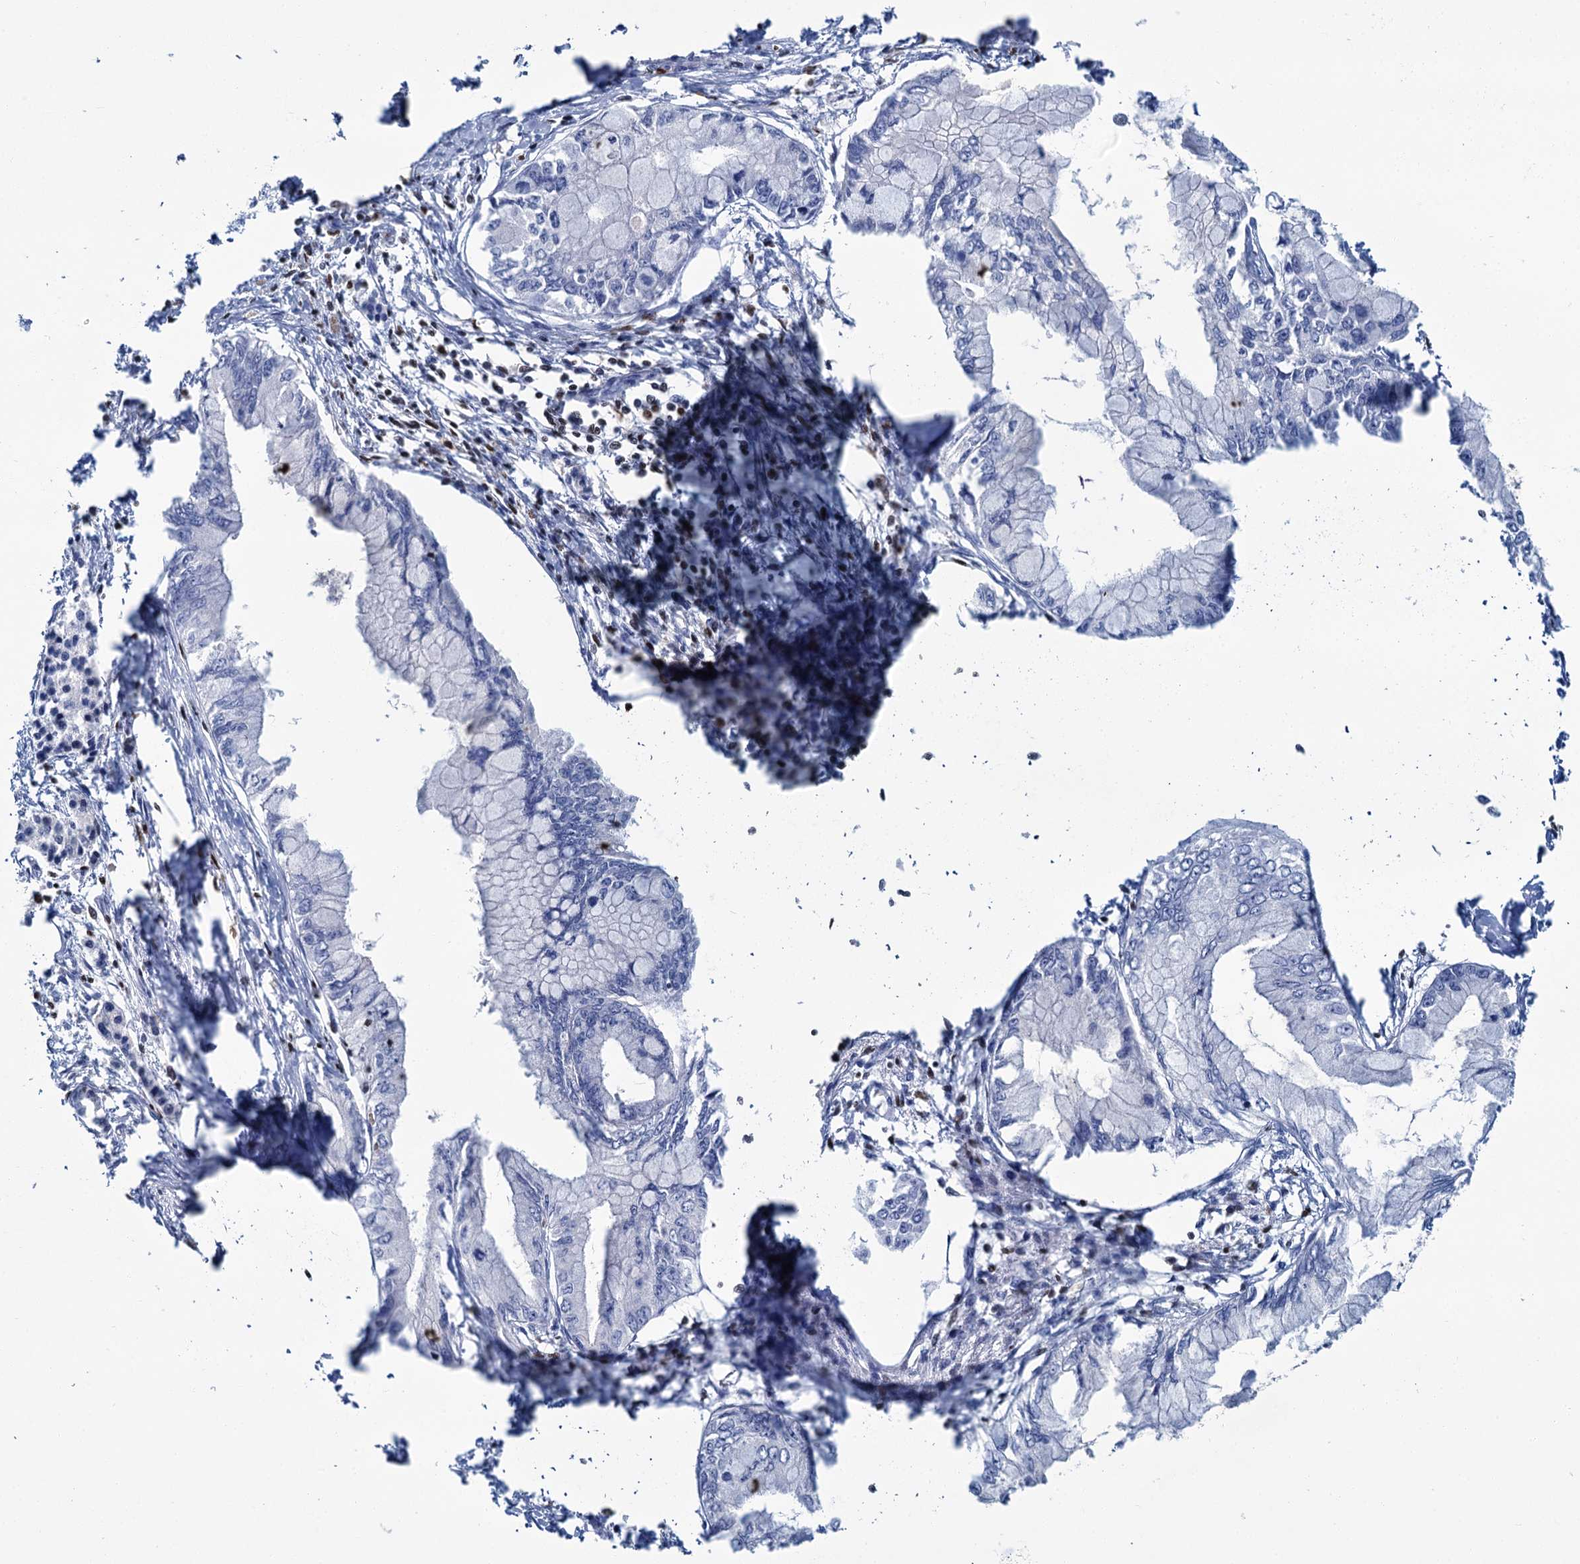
{"staining": {"intensity": "negative", "quantity": "none", "location": "none"}, "tissue": "pancreatic cancer", "cell_type": "Tumor cells", "image_type": "cancer", "snomed": [{"axis": "morphology", "description": "Adenocarcinoma, NOS"}, {"axis": "topography", "description": "Pancreas"}], "caption": "The histopathology image shows no significant expression in tumor cells of pancreatic cancer (adenocarcinoma). (Brightfield microscopy of DAB (3,3'-diaminobenzidine) immunohistochemistry at high magnification).", "gene": "CELF2", "patient": {"sex": "male", "age": 48}}